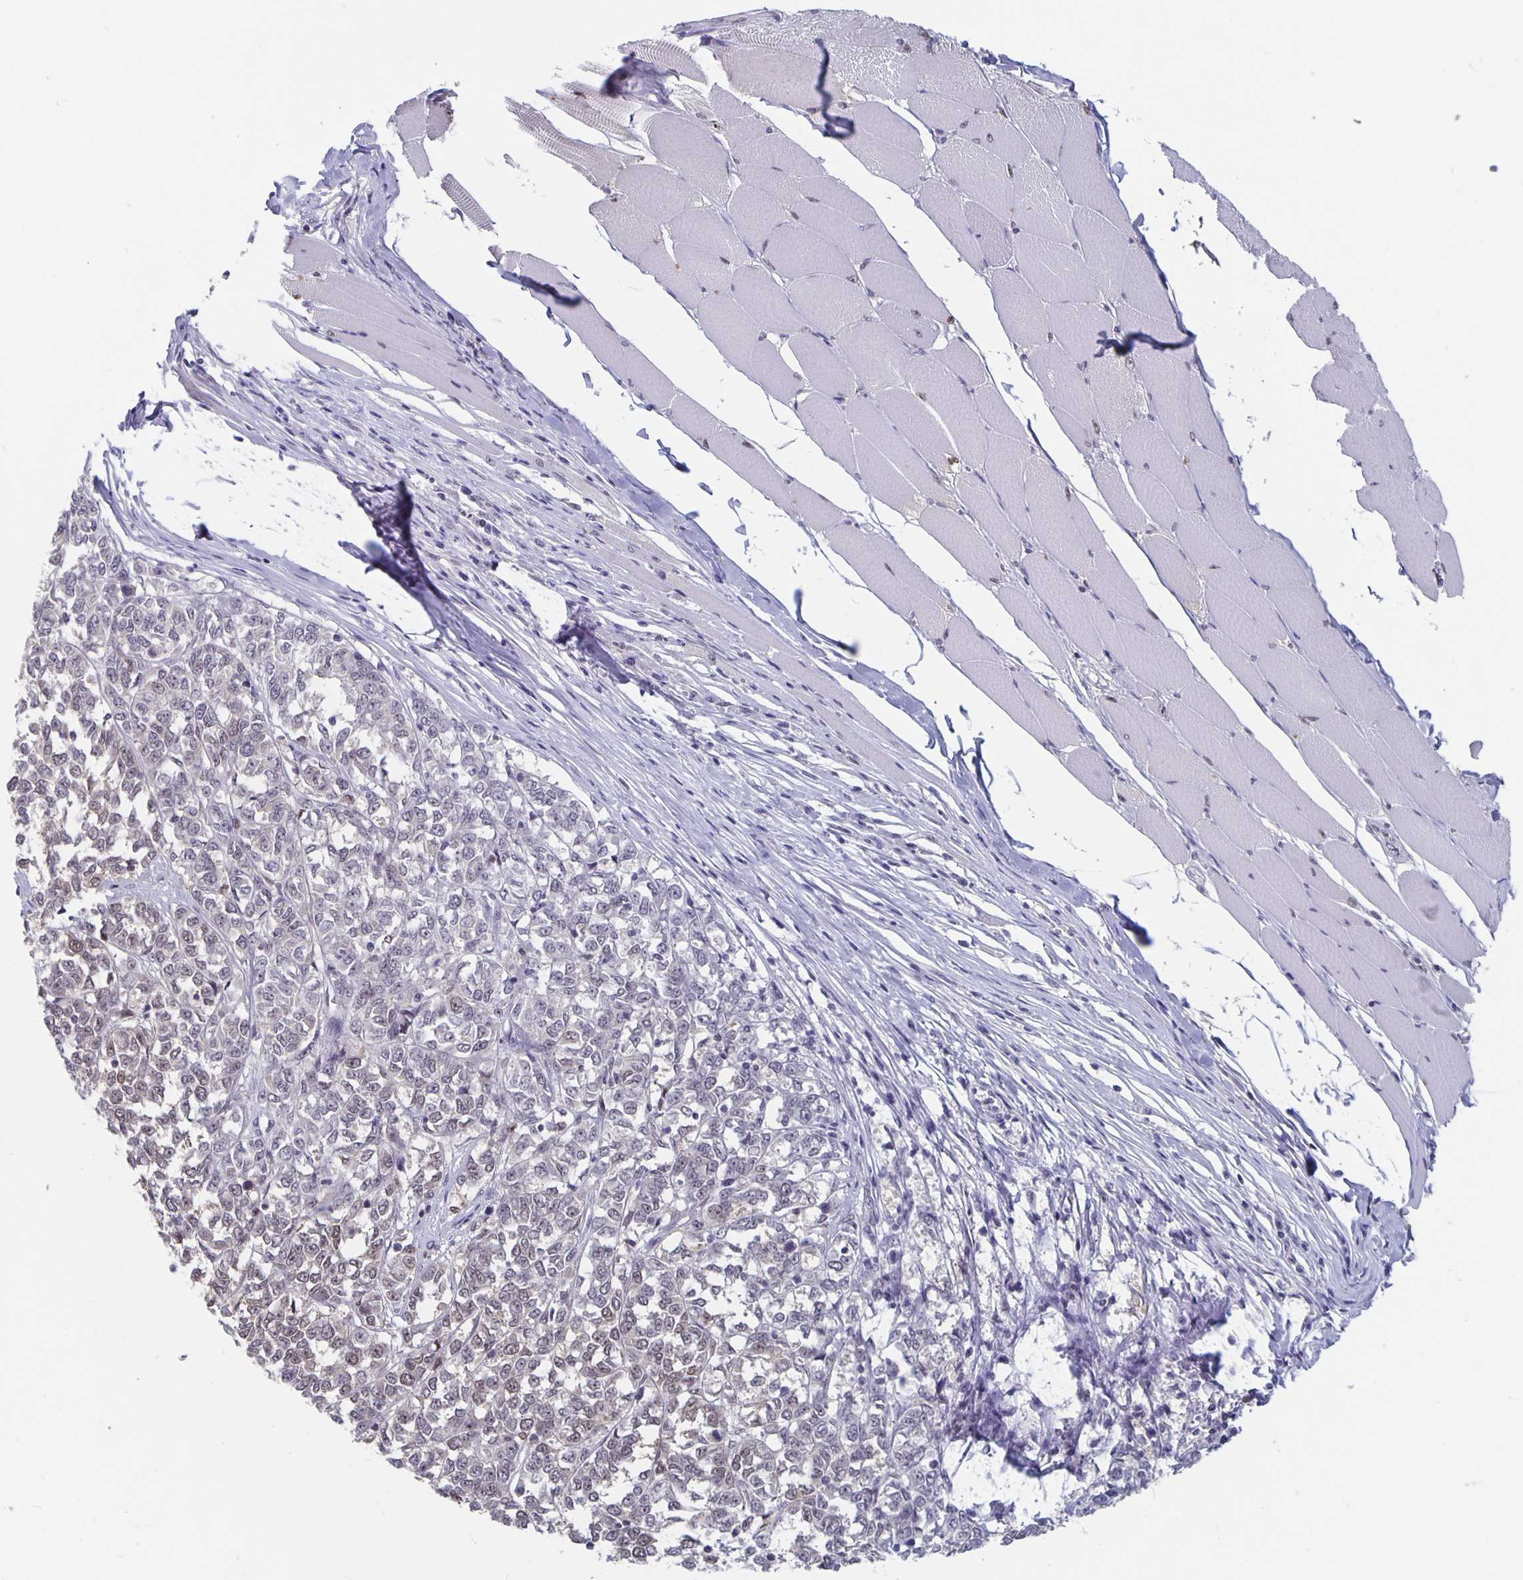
{"staining": {"intensity": "weak", "quantity": "<25%", "location": "nuclear"}, "tissue": "melanoma", "cell_type": "Tumor cells", "image_type": "cancer", "snomed": [{"axis": "morphology", "description": "Malignant melanoma, NOS"}, {"axis": "topography", "description": "Skin"}], "caption": "Malignant melanoma was stained to show a protein in brown. There is no significant staining in tumor cells. (DAB immunohistochemistry (IHC), high magnification).", "gene": "ZNF691", "patient": {"sex": "female", "age": 72}}